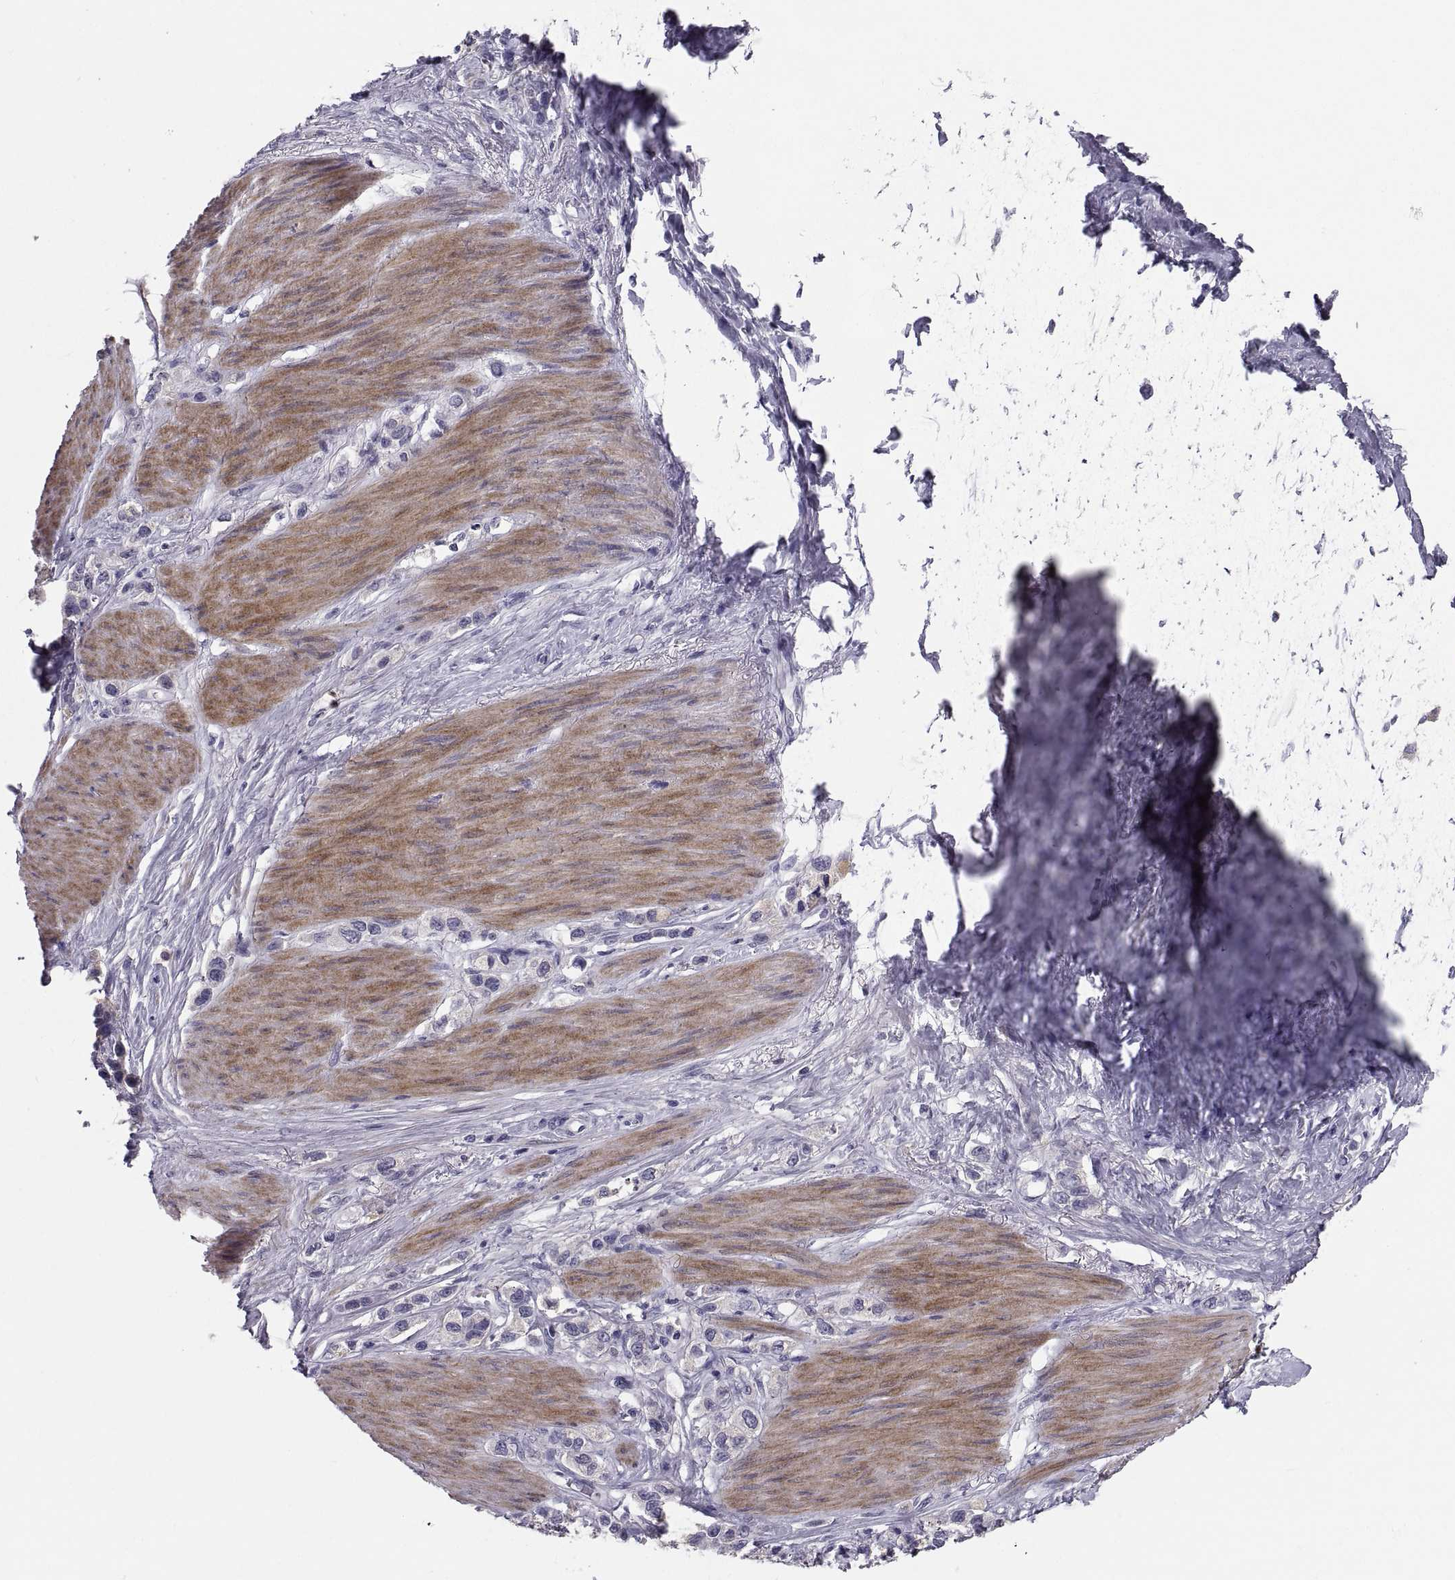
{"staining": {"intensity": "negative", "quantity": "none", "location": "none"}, "tissue": "stomach cancer", "cell_type": "Tumor cells", "image_type": "cancer", "snomed": [{"axis": "morphology", "description": "Normal tissue, NOS"}, {"axis": "morphology", "description": "Adenocarcinoma, NOS"}, {"axis": "morphology", "description": "Adenocarcinoma, High grade"}, {"axis": "topography", "description": "Stomach, upper"}, {"axis": "topography", "description": "Stomach"}], "caption": "Tumor cells show no significant protein staining in stomach adenocarcinoma.", "gene": "PDZRN4", "patient": {"sex": "female", "age": 65}}